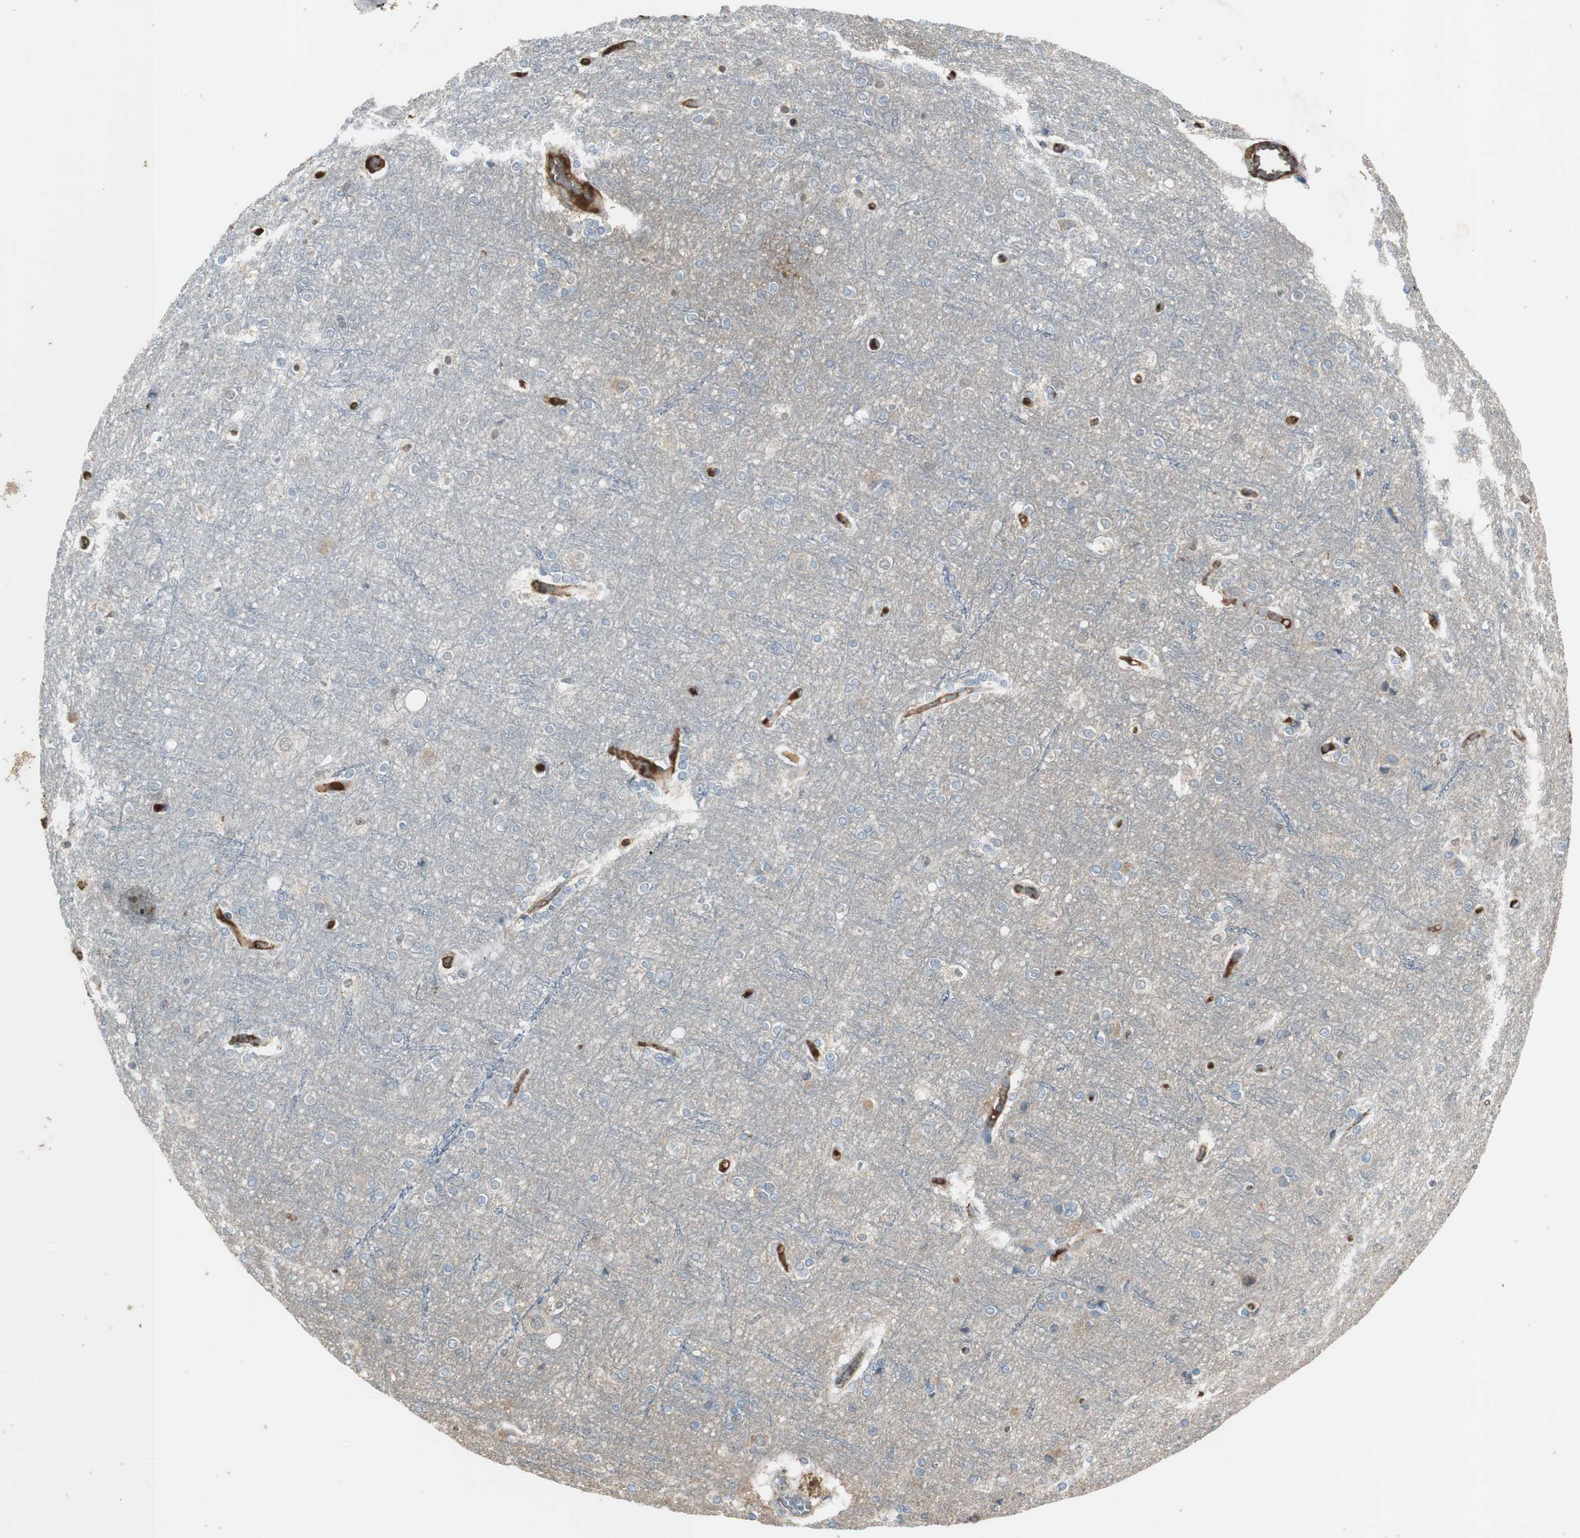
{"staining": {"intensity": "moderate", "quantity": ">75%", "location": "cytoplasmic/membranous"}, "tissue": "cerebral cortex", "cell_type": "Endothelial cells", "image_type": "normal", "snomed": [{"axis": "morphology", "description": "Normal tissue, NOS"}, {"axis": "topography", "description": "Cerebral cortex"}], "caption": "Immunohistochemistry photomicrograph of unremarkable cerebral cortex stained for a protein (brown), which shows medium levels of moderate cytoplasmic/membranous positivity in about >75% of endothelial cells.", "gene": "MMP14", "patient": {"sex": "female", "age": 54}}